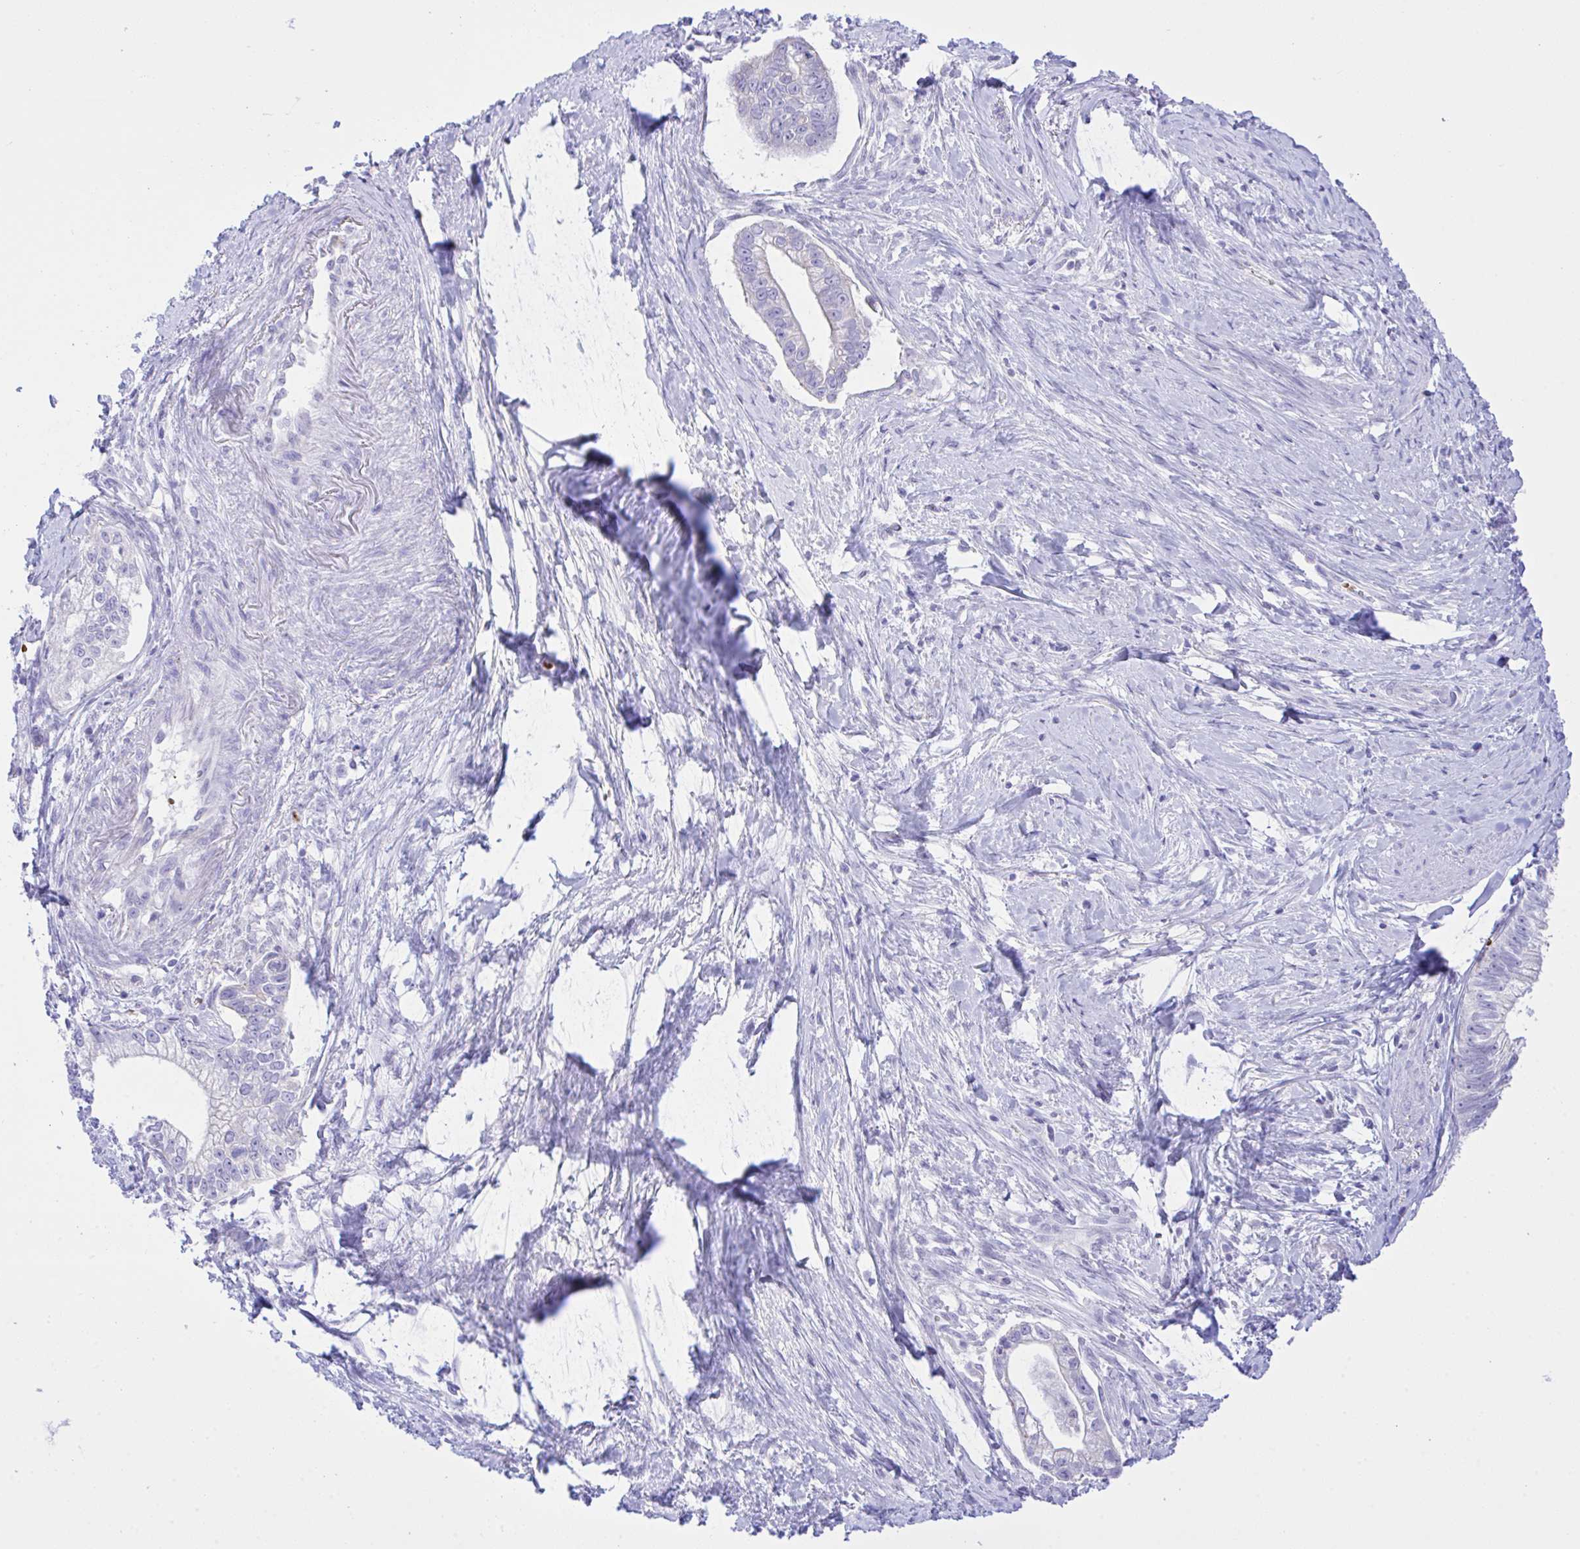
{"staining": {"intensity": "negative", "quantity": "none", "location": "none"}, "tissue": "pancreatic cancer", "cell_type": "Tumor cells", "image_type": "cancer", "snomed": [{"axis": "morphology", "description": "Adenocarcinoma, NOS"}, {"axis": "topography", "description": "Pancreas"}], "caption": "Pancreatic cancer stained for a protein using immunohistochemistry exhibits no positivity tumor cells.", "gene": "ZNF221", "patient": {"sex": "male", "age": 70}}